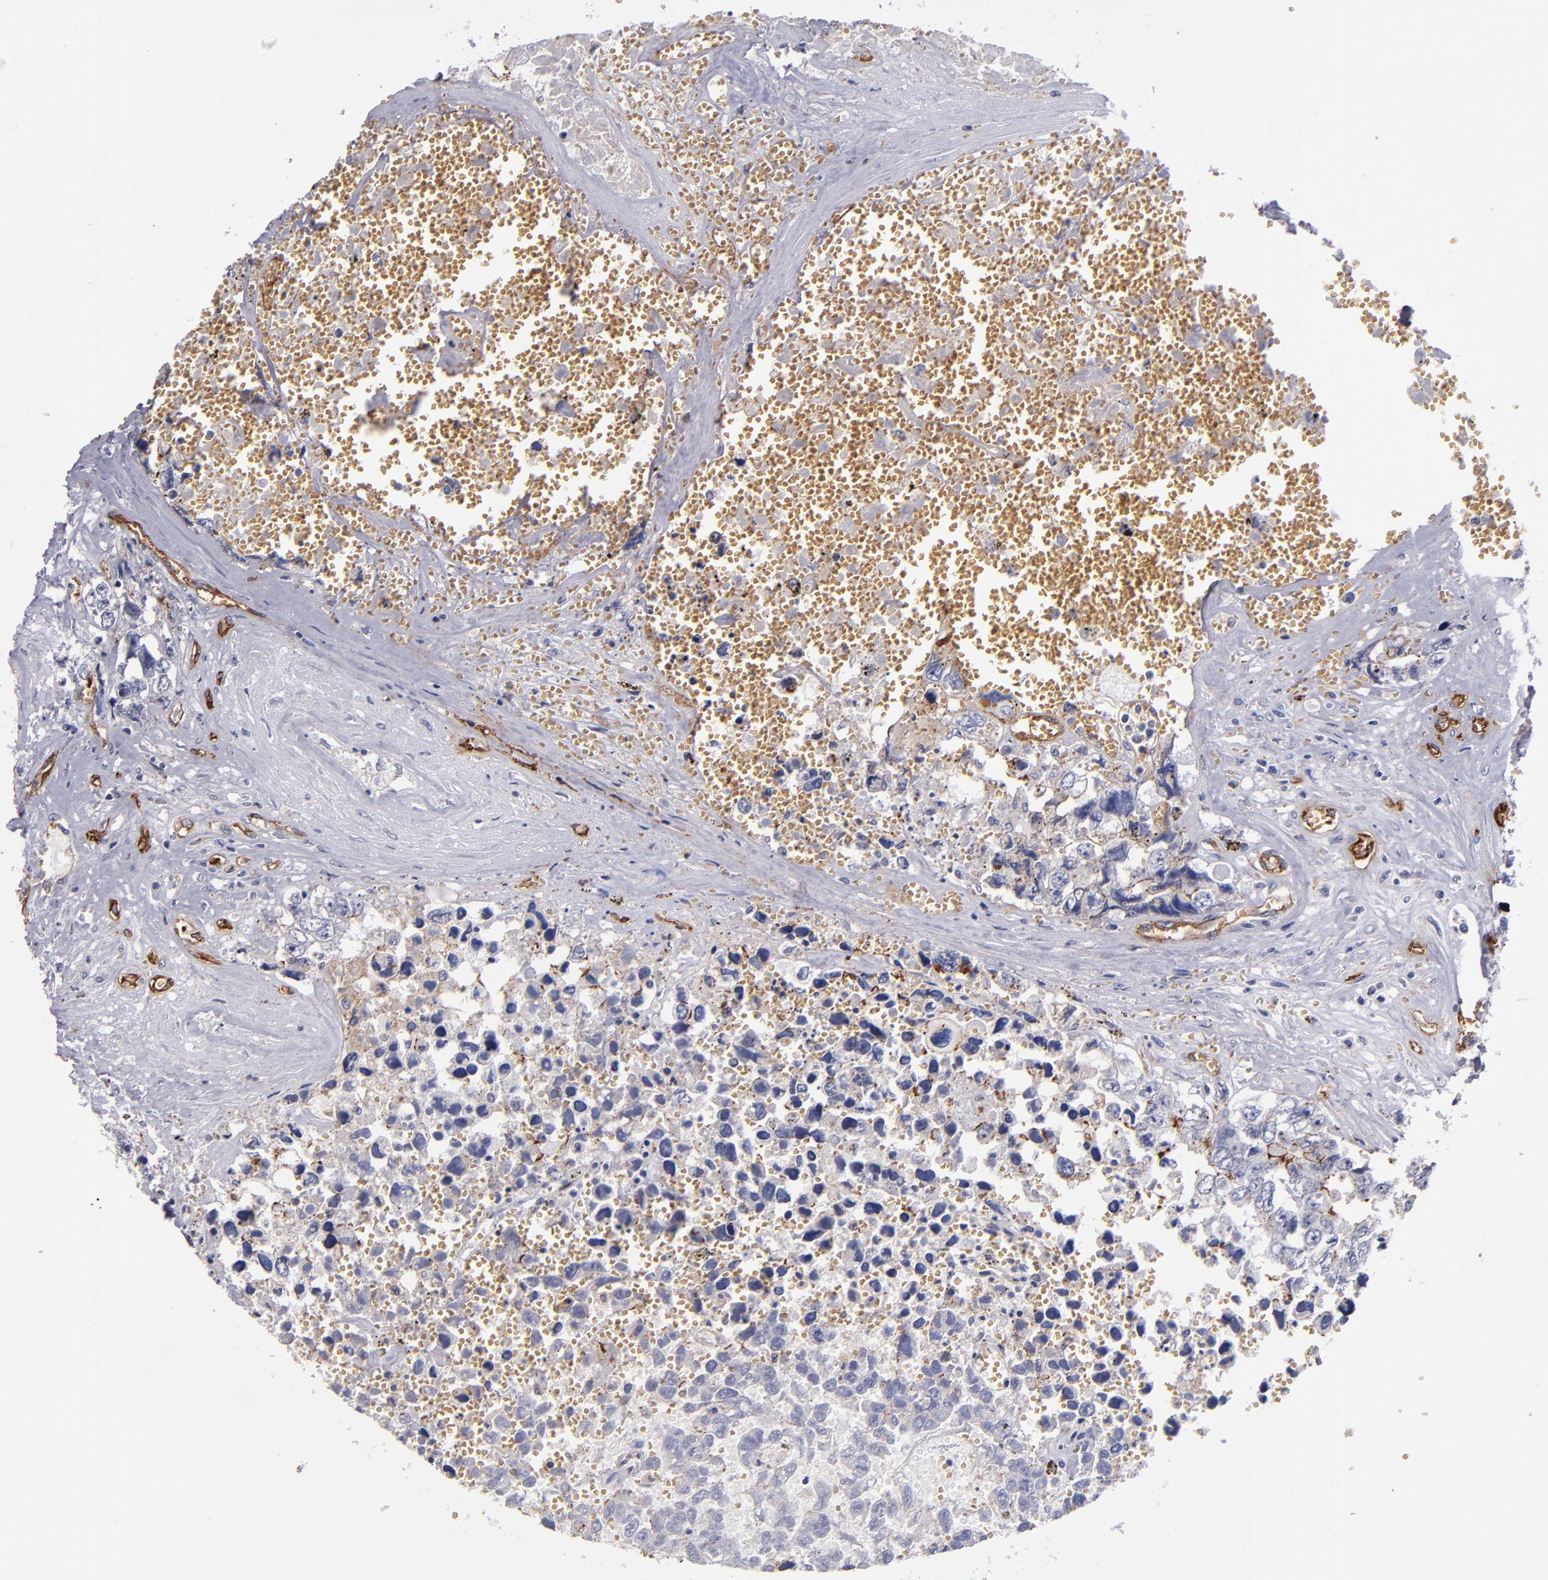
{"staining": {"intensity": "weak", "quantity": "<25%", "location": "cytoplasmic/membranous"}, "tissue": "testis cancer", "cell_type": "Tumor cells", "image_type": "cancer", "snomed": [{"axis": "morphology", "description": "Carcinoma, Embryonal, NOS"}, {"axis": "topography", "description": "Testis"}], "caption": "IHC micrograph of testis cancer stained for a protein (brown), which demonstrates no positivity in tumor cells.", "gene": "CLDN5", "patient": {"sex": "male", "age": 31}}